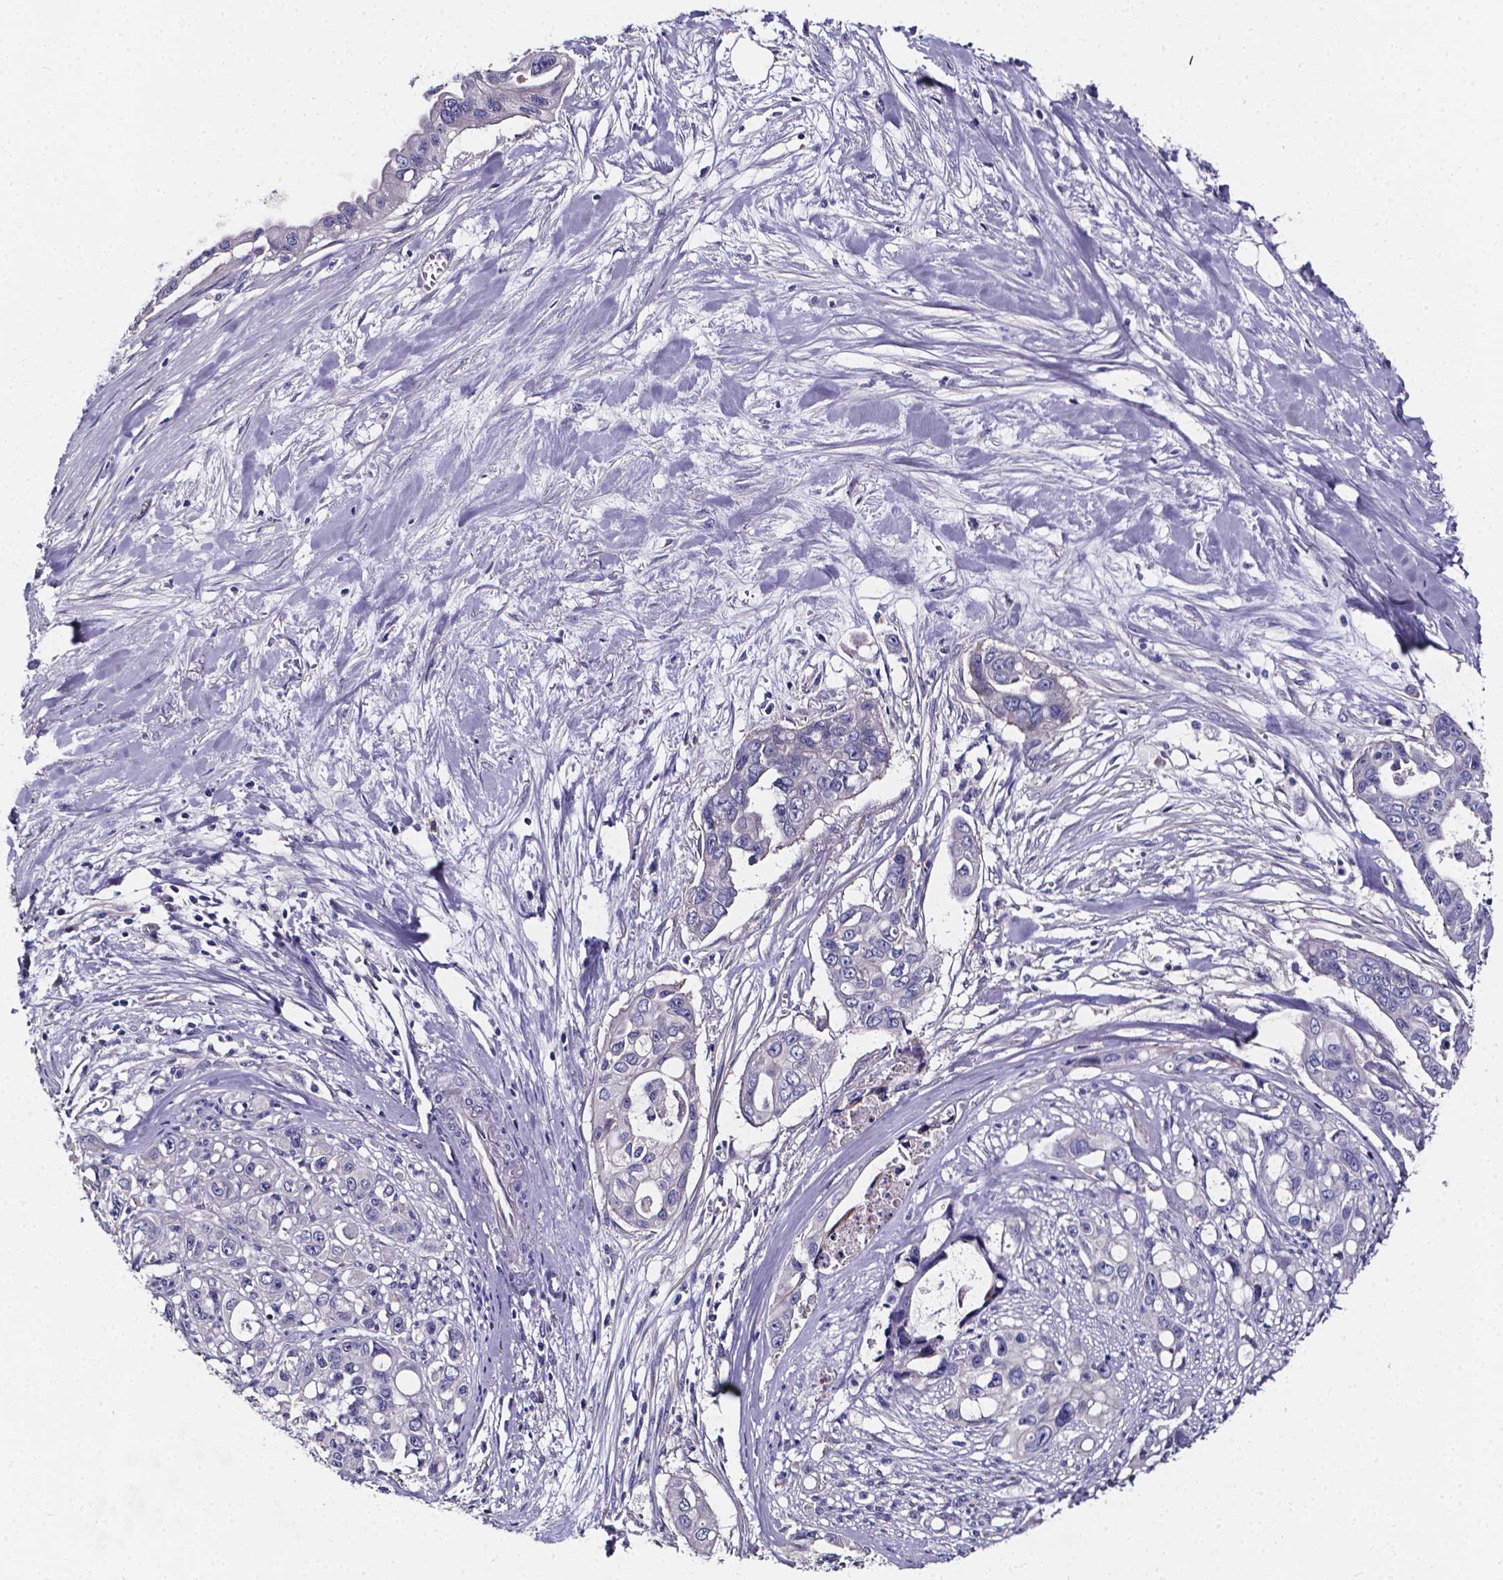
{"staining": {"intensity": "negative", "quantity": "none", "location": "none"}, "tissue": "pancreatic cancer", "cell_type": "Tumor cells", "image_type": "cancer", "snomed": [{"axis": "morphology", "description": "Adenocarcinoma, NOS"}, {"axis": "topography", "description": "Pancreas"}], "caption": "Pancreatic cancer (adenocarcinoma) was stained to show a protein in brown. There is no significant positivity in tumor cells.", "gene": "CACNG8", "patient": {"sex": "male", "age": 60}}